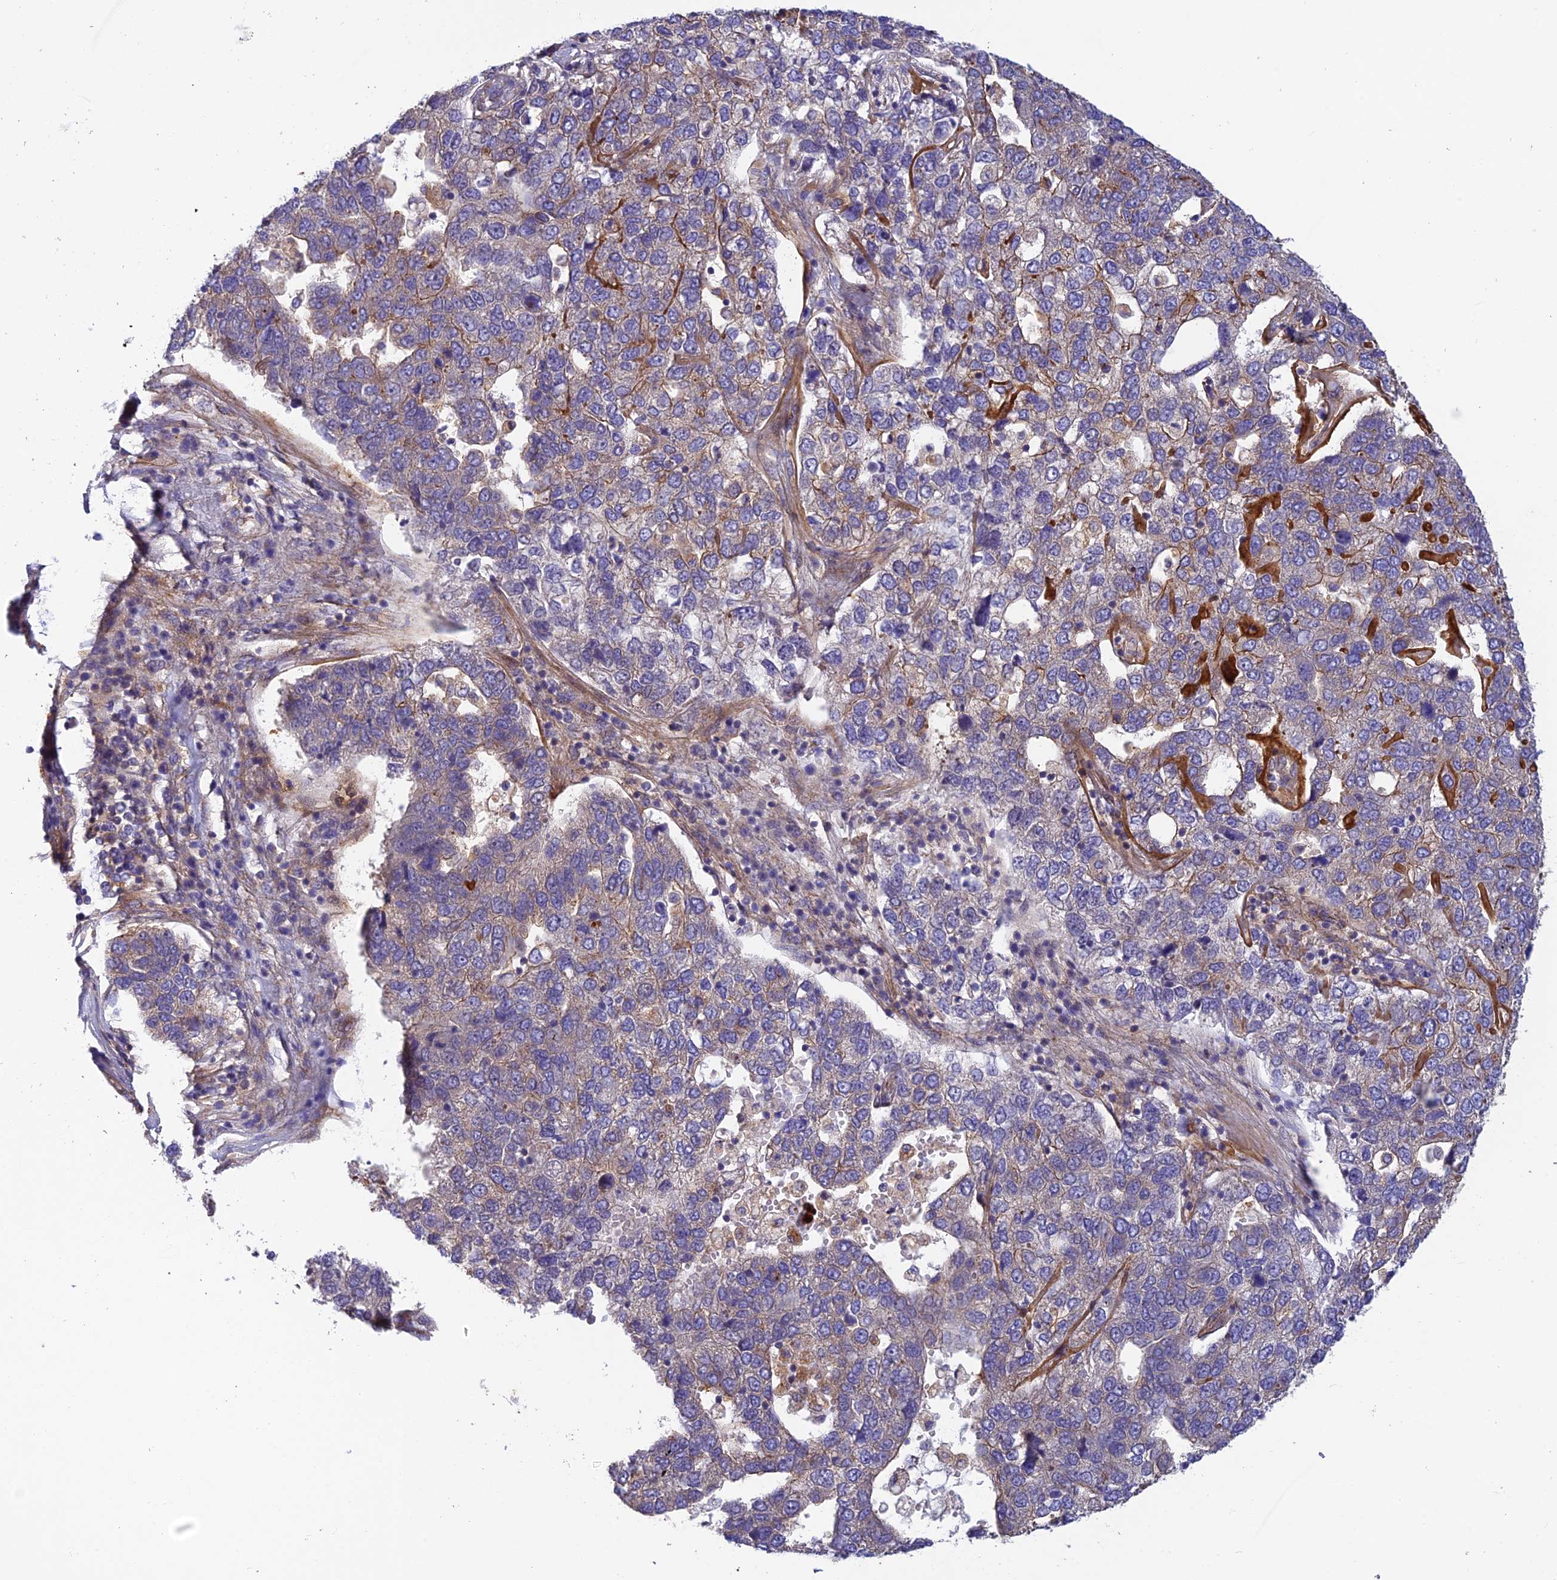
{"staining": {"intensity": "weak", "quantity": "<25%", "location": "cytoplasmic/membranous"}, "tissue": "pancreatic cancer", "cell_type": "Tumor cells", "image_type": "cancer", "snomed": [{"axis": "morphology", "description": "Adenocarcinoma, NOS"}, {"axis": "topography", "description": "Pancreas"}], "caption": "The immunohistochemistry (IHC) histopathology image has no significant positivity in tumor cells of pancreatic adenocarcinoma tissue.", "gene": "ADAMTS15", "patient": {"sex": "female", "age": 61}}